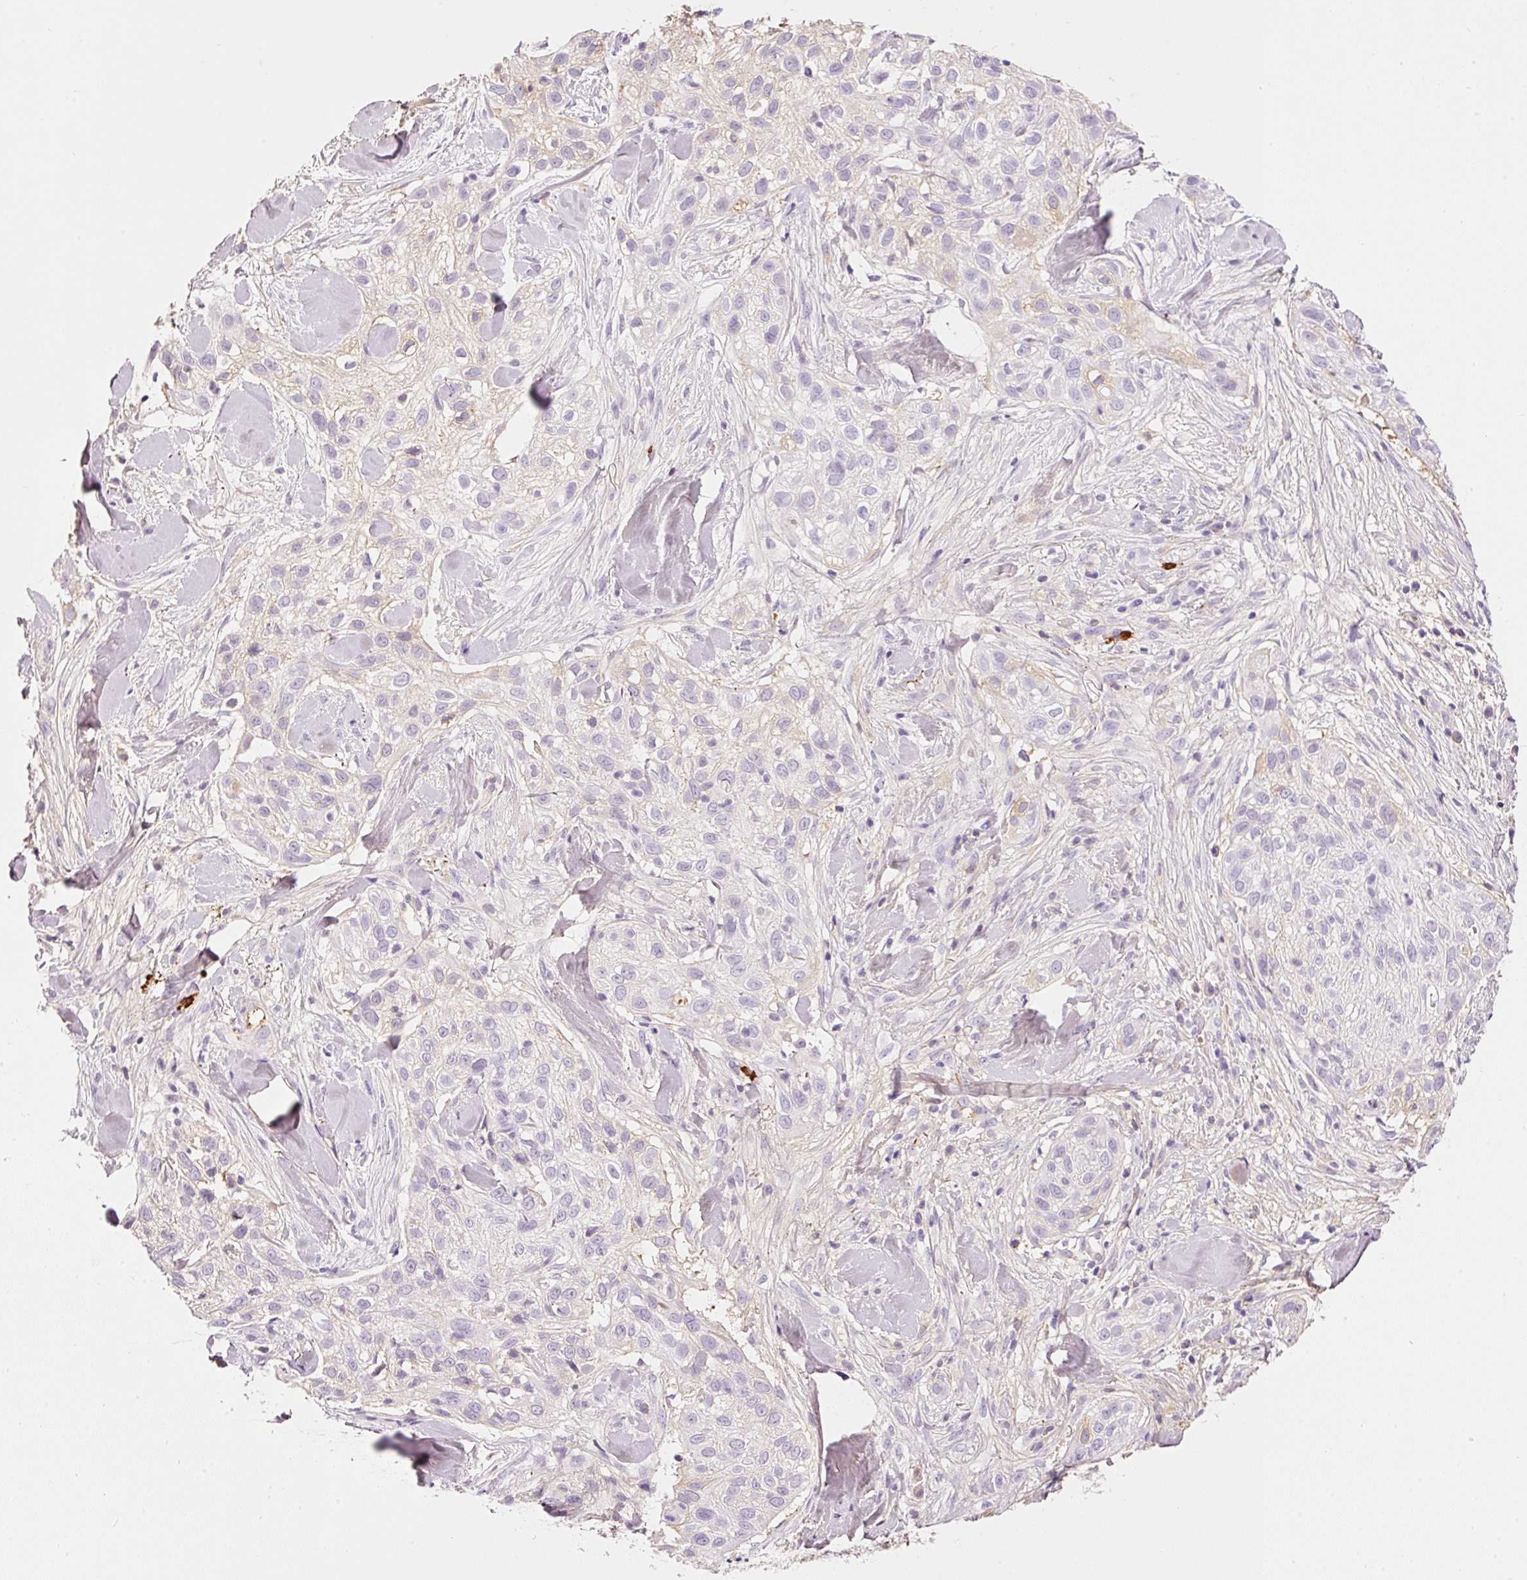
{"staining": {"intensity": "negative", "quantity": "none", "location": "none"}, "tissue": "skin cancer", "cell_type": "Tumor cells", "image_type": "cancer", "snomed": [{"axis": "morphology", "description": "Squamous cell carcinoma, NOS"}, {"axis": "topography", "description": "Skin"}], "caption": "Skin squamous cell carcinoma stained for a protein using immunohistochemistry (IHC) exhibits no staining tumor cells.", "gene": "PRPF38B", "patient": {"sex": "male", "age": 82}}